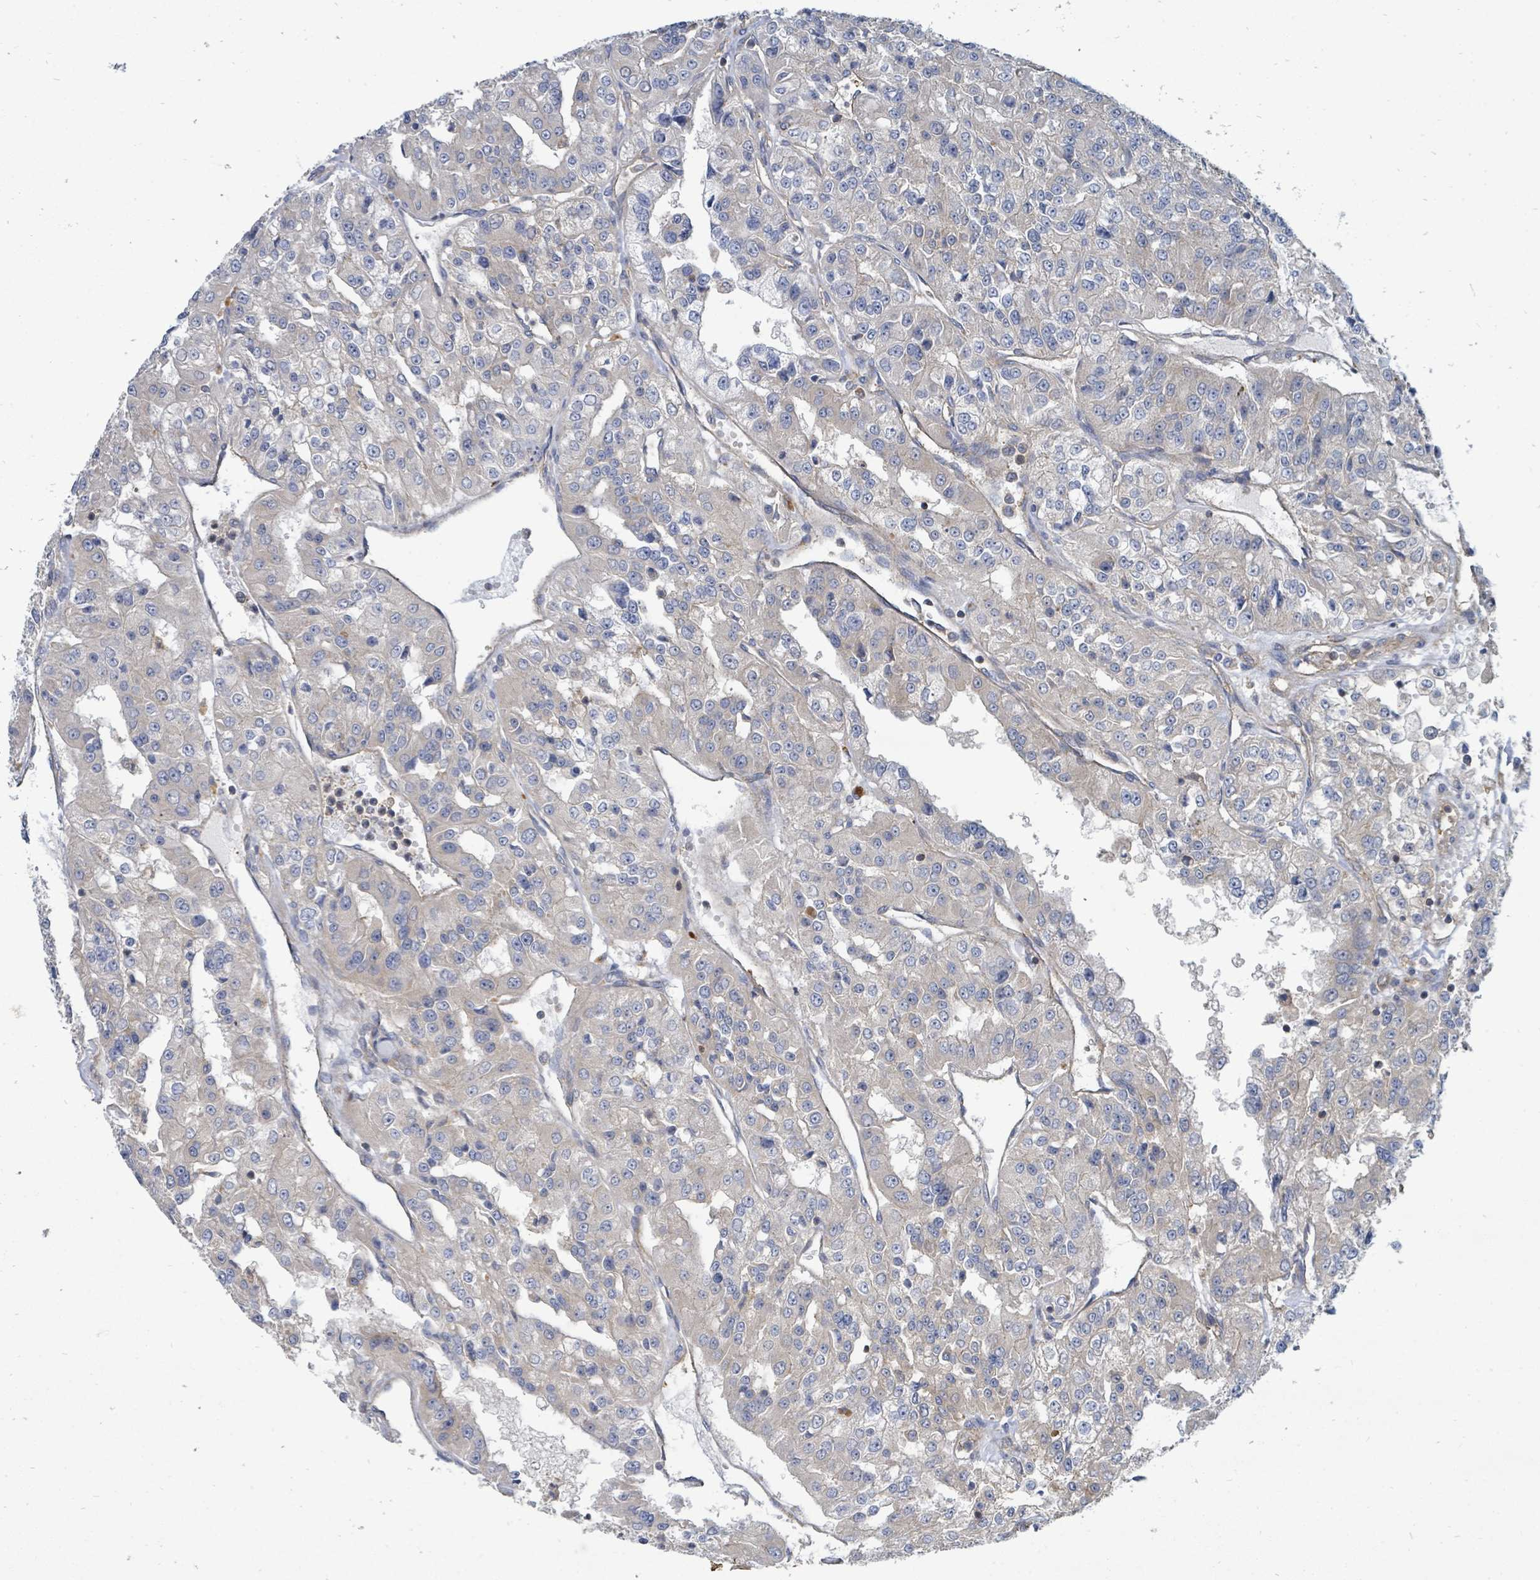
{"staining": {"intensity": "negative", "quantity": "none", "location": "none"}, "tissue": "renal cancer", "cell_type": "Tumor cells", "image_type": "cancer", "snomed": [{"axis": "morphology", "description": "Adenocarcinoma, NOS"}, {"axis": "topography", "description": "Kidney"}], "caption": "Renal cancer was stained to show a protein in brown. There is no significant expression in tumor cells.", "gene": "BOLA2B", "patient": {"sex": "female", "age": 63}}